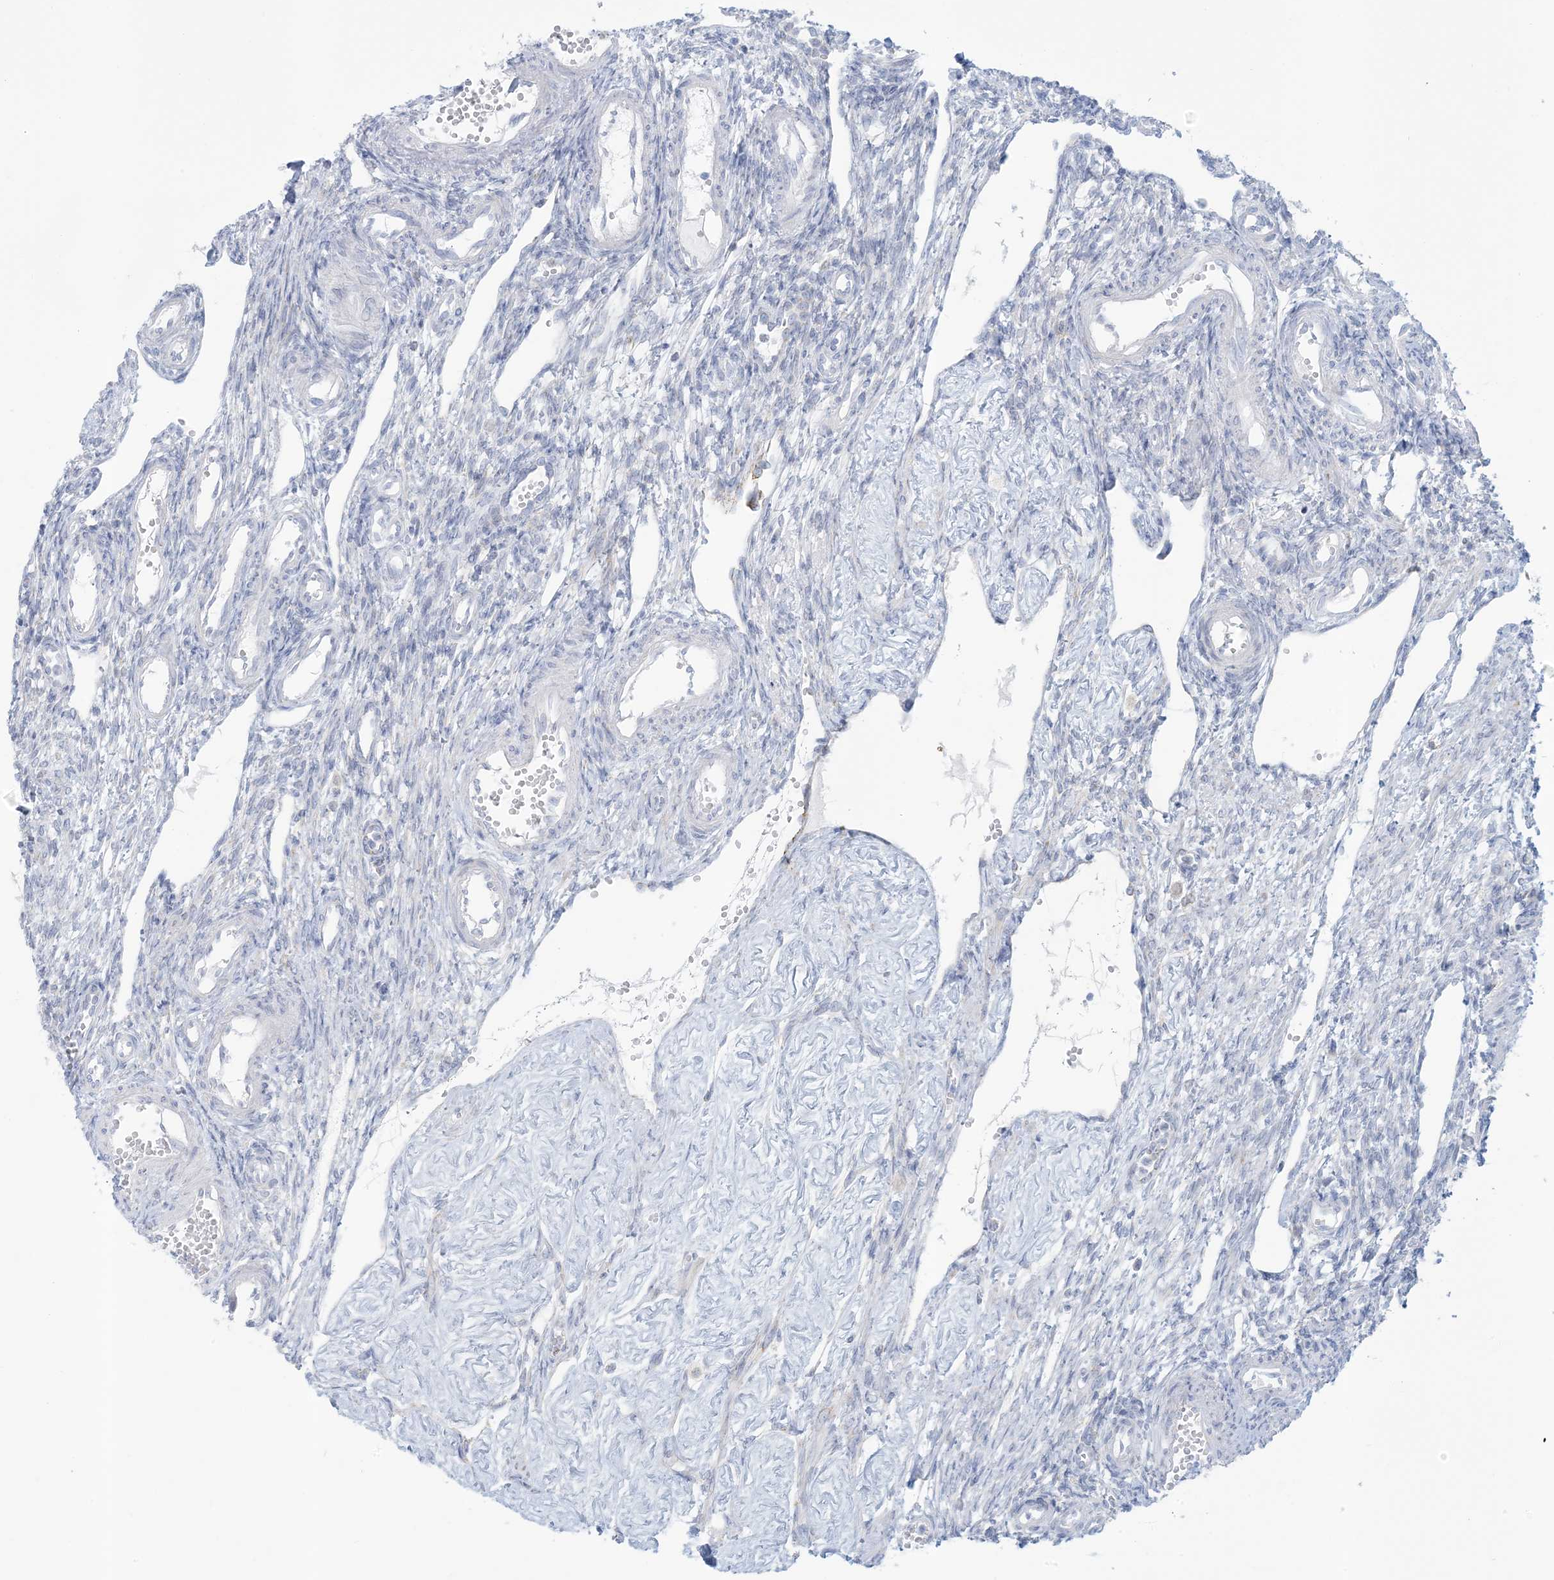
{"staining": {"intensity": "negative", "quantity": "none", "location": "none"}, "tissue": "ovary", "cell_type": "Ovarian stroma cells", "image_type": "normal", "snomed": [{"axis": "morphology", "description": "Normal tissue, NOS"}, {"axis": "morphology", "description": "Cyst, NOS"}, {"axis": "topography", "description": "Ovary"}], "caption": "DAB (3,3'-diaminobenzidine) immunohistochemical staining of benign human ovary exhibits no significant staining in ovarian stroma cells. (Stains: DAB IHC with hematoxylin counter stain, Microscopy: brightfield microscopy at high magnification).", "gene": "ZDHHC4", "patient": {"sex": "female", "age": 33}}